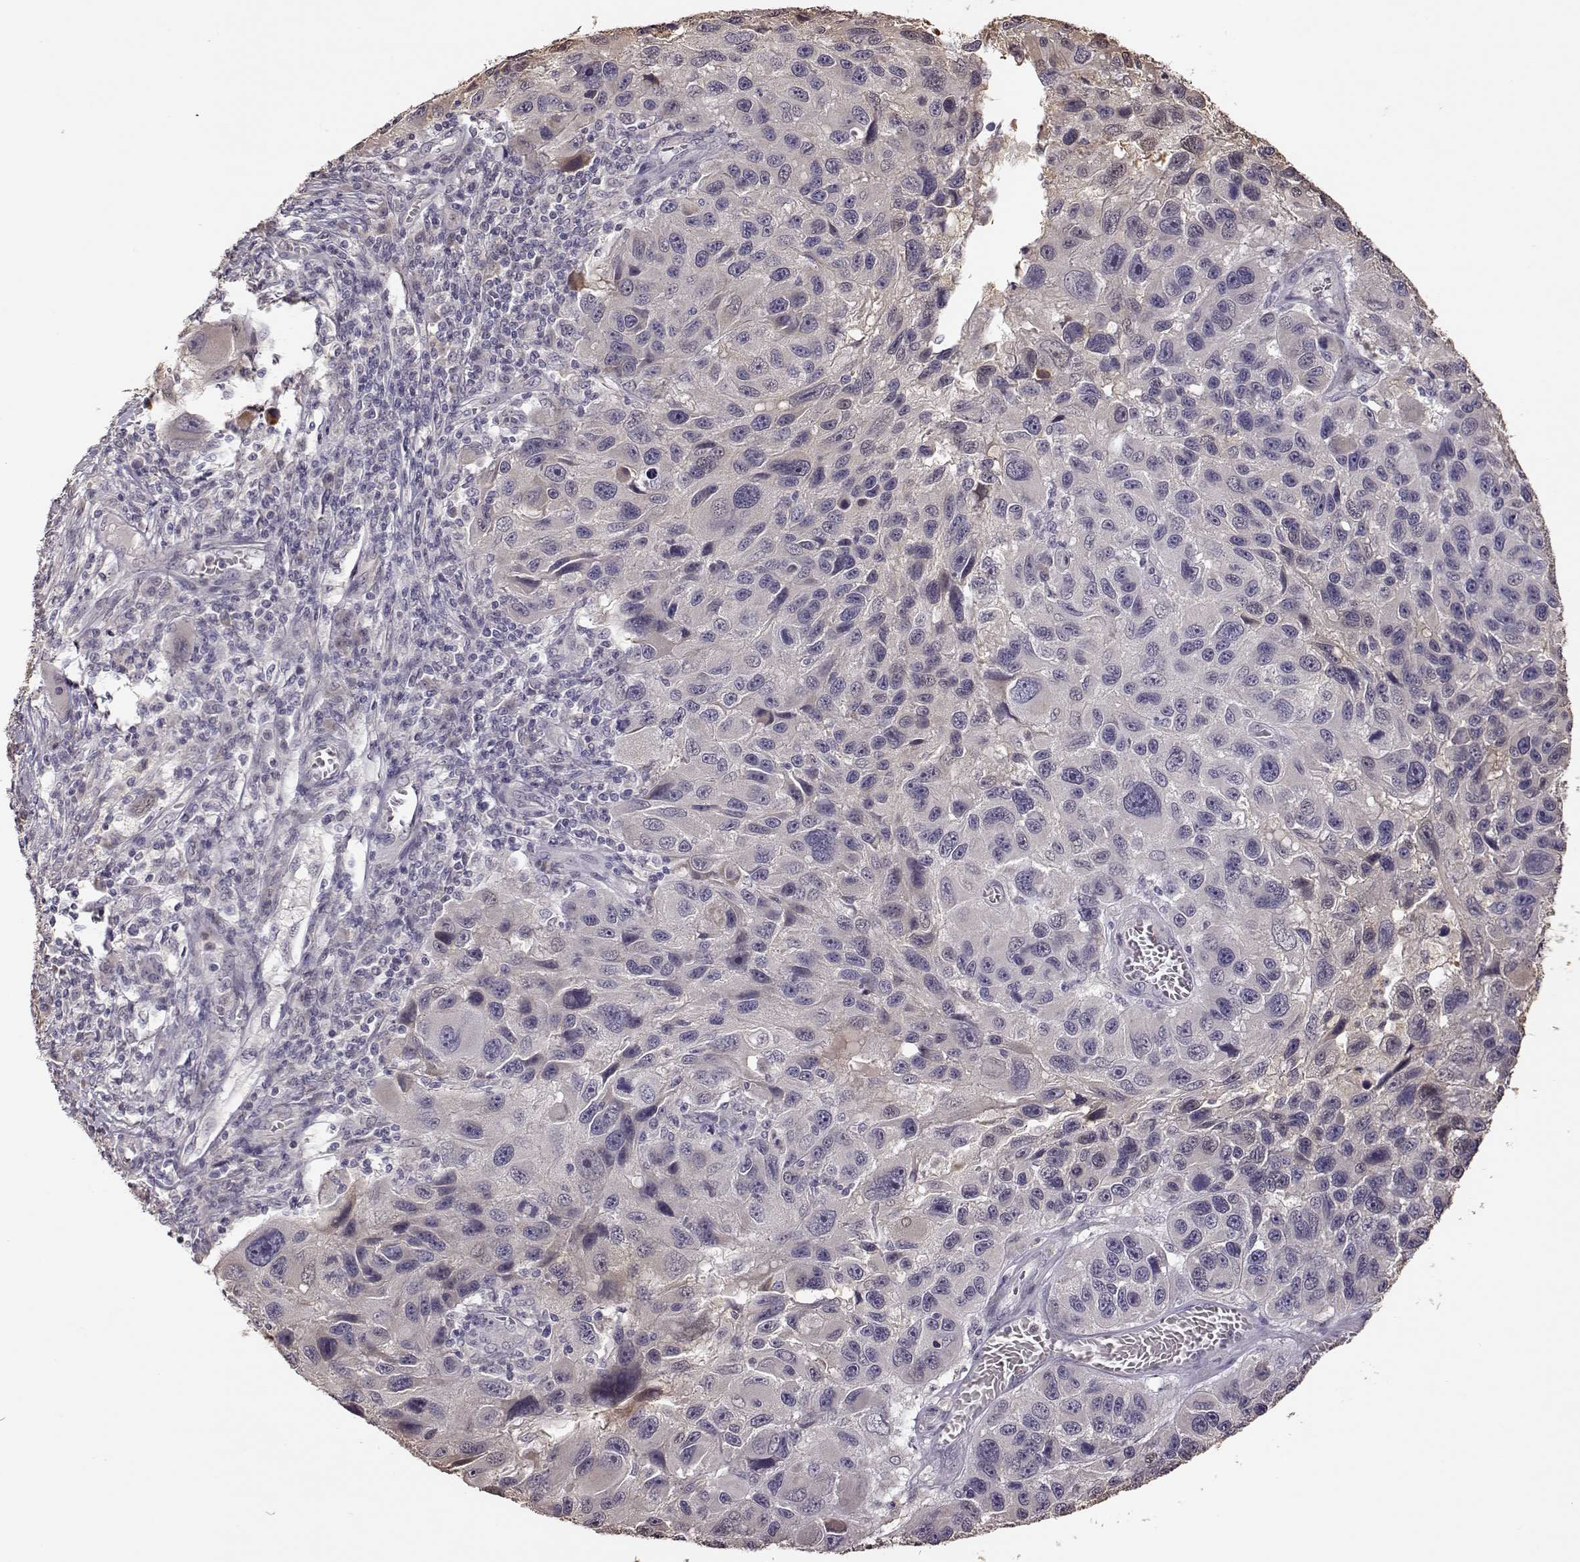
{"staining": {"intensity": "negative", "quantity": "none", "location": "none"}, "tissue": "melanoma", "cell_type": "Tumor cells", "image_type": "cancer", "snomed": [{"axis": "morphology", "description": "Malignant melanoma, NOS"}, {"axis": "topography", "description": "Skin"}], "caption": "This is a photomicrograph of IHC staining of malignant melanoma, which shows no staining in tumor cells.", "gene": "CRB1", "patient": {"sex": "male", "age": 53}}